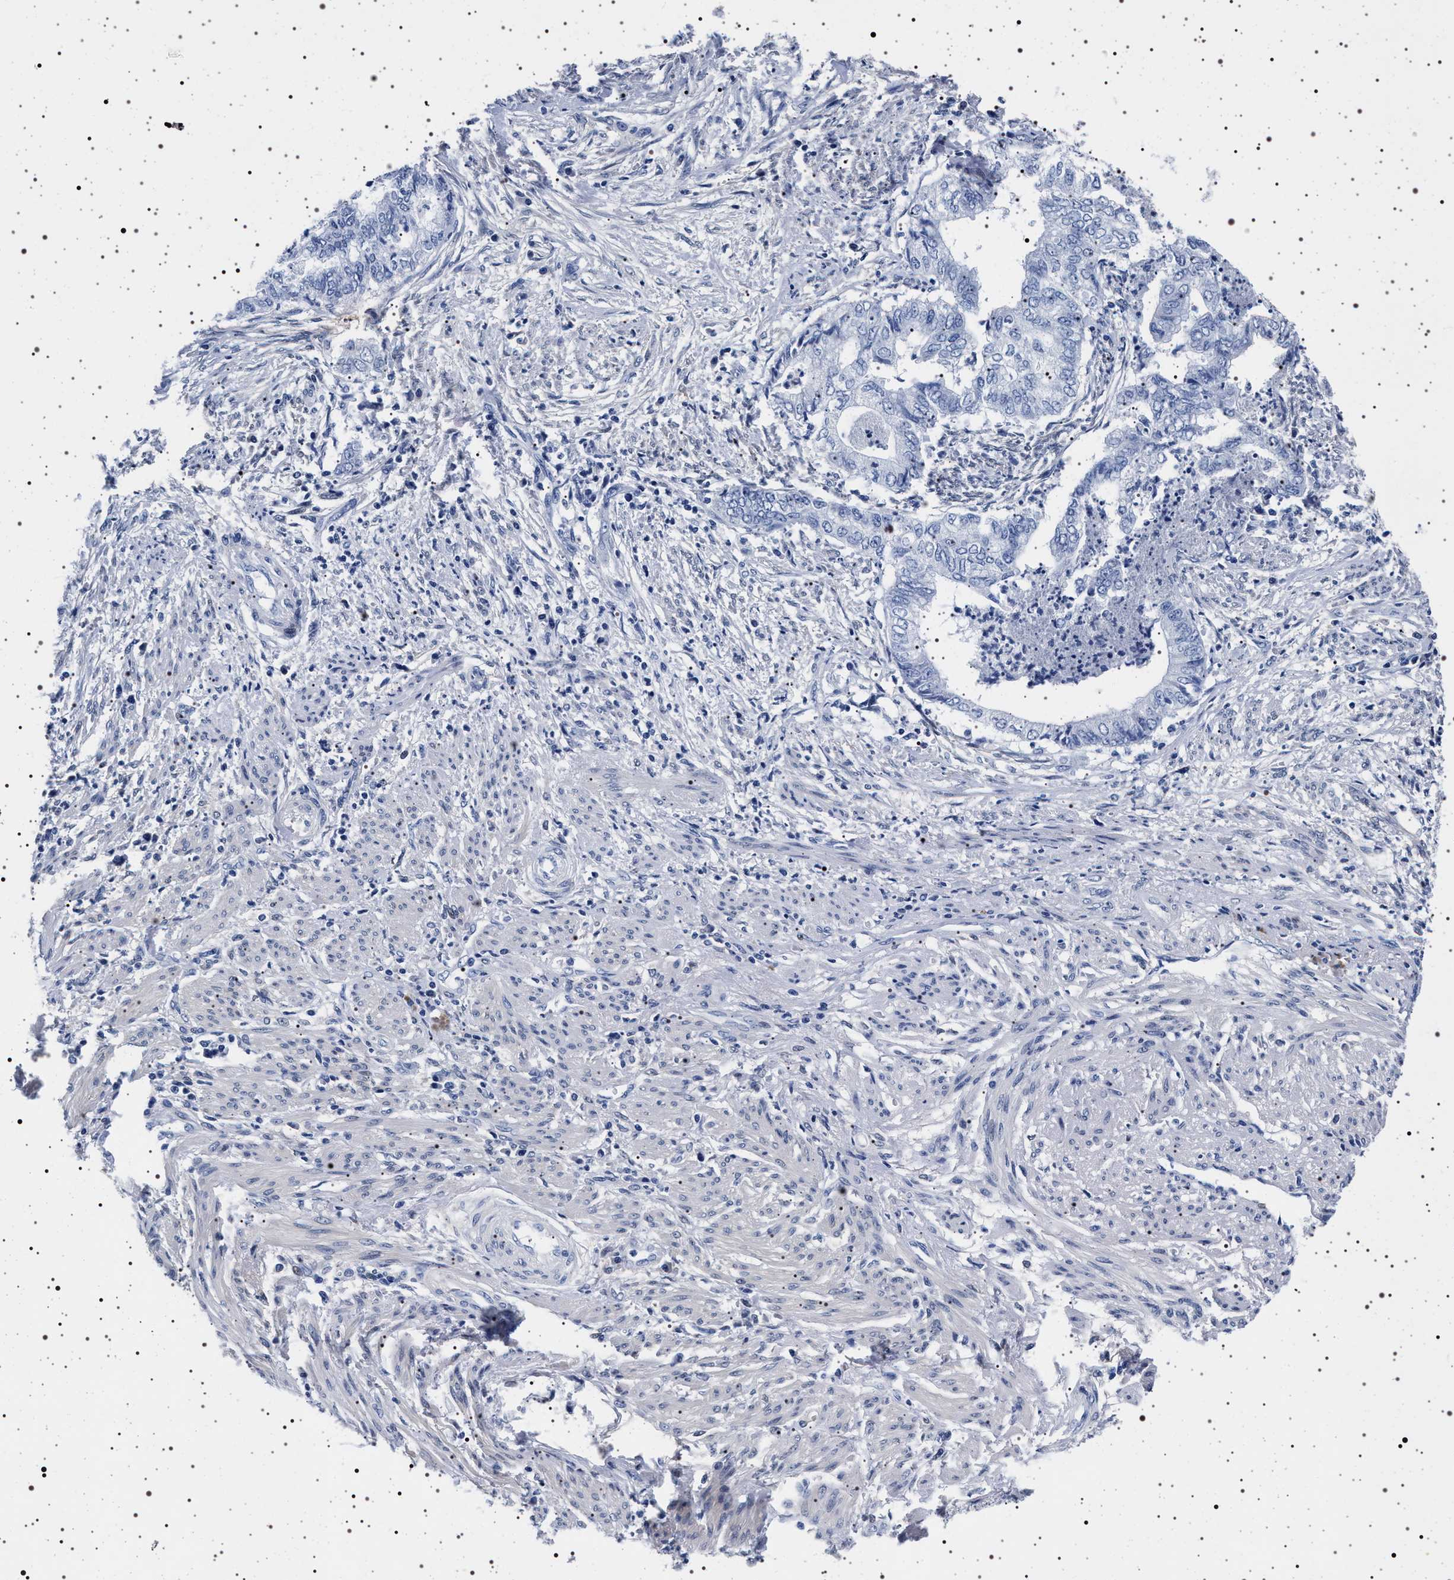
{"staining": {"intensity": "negative", "quantity": "none", "location": "none"}, "tissue": "endometrial cancer", "cell_type": "Tumor cells", "image_type": "cancer", "snomed": [{"axis": "morphology", "description": "Necrosis, NOS"}, {"axis": "morphology", "description": "Adenocarcinoma, NOS"}, {"axis": "topography", "description": "Endometrium"}], "caption": "A histopathology image of human endometrial cancer (adenocarcinoma) is negative for staining in tumor cells. Brightfield microscopy of IHC stained with DAB (brown) and hematoxylin (blue), captured at high magnification.", "gene": "MAPK10", "patient": {"sex": "female", "age": 79}}